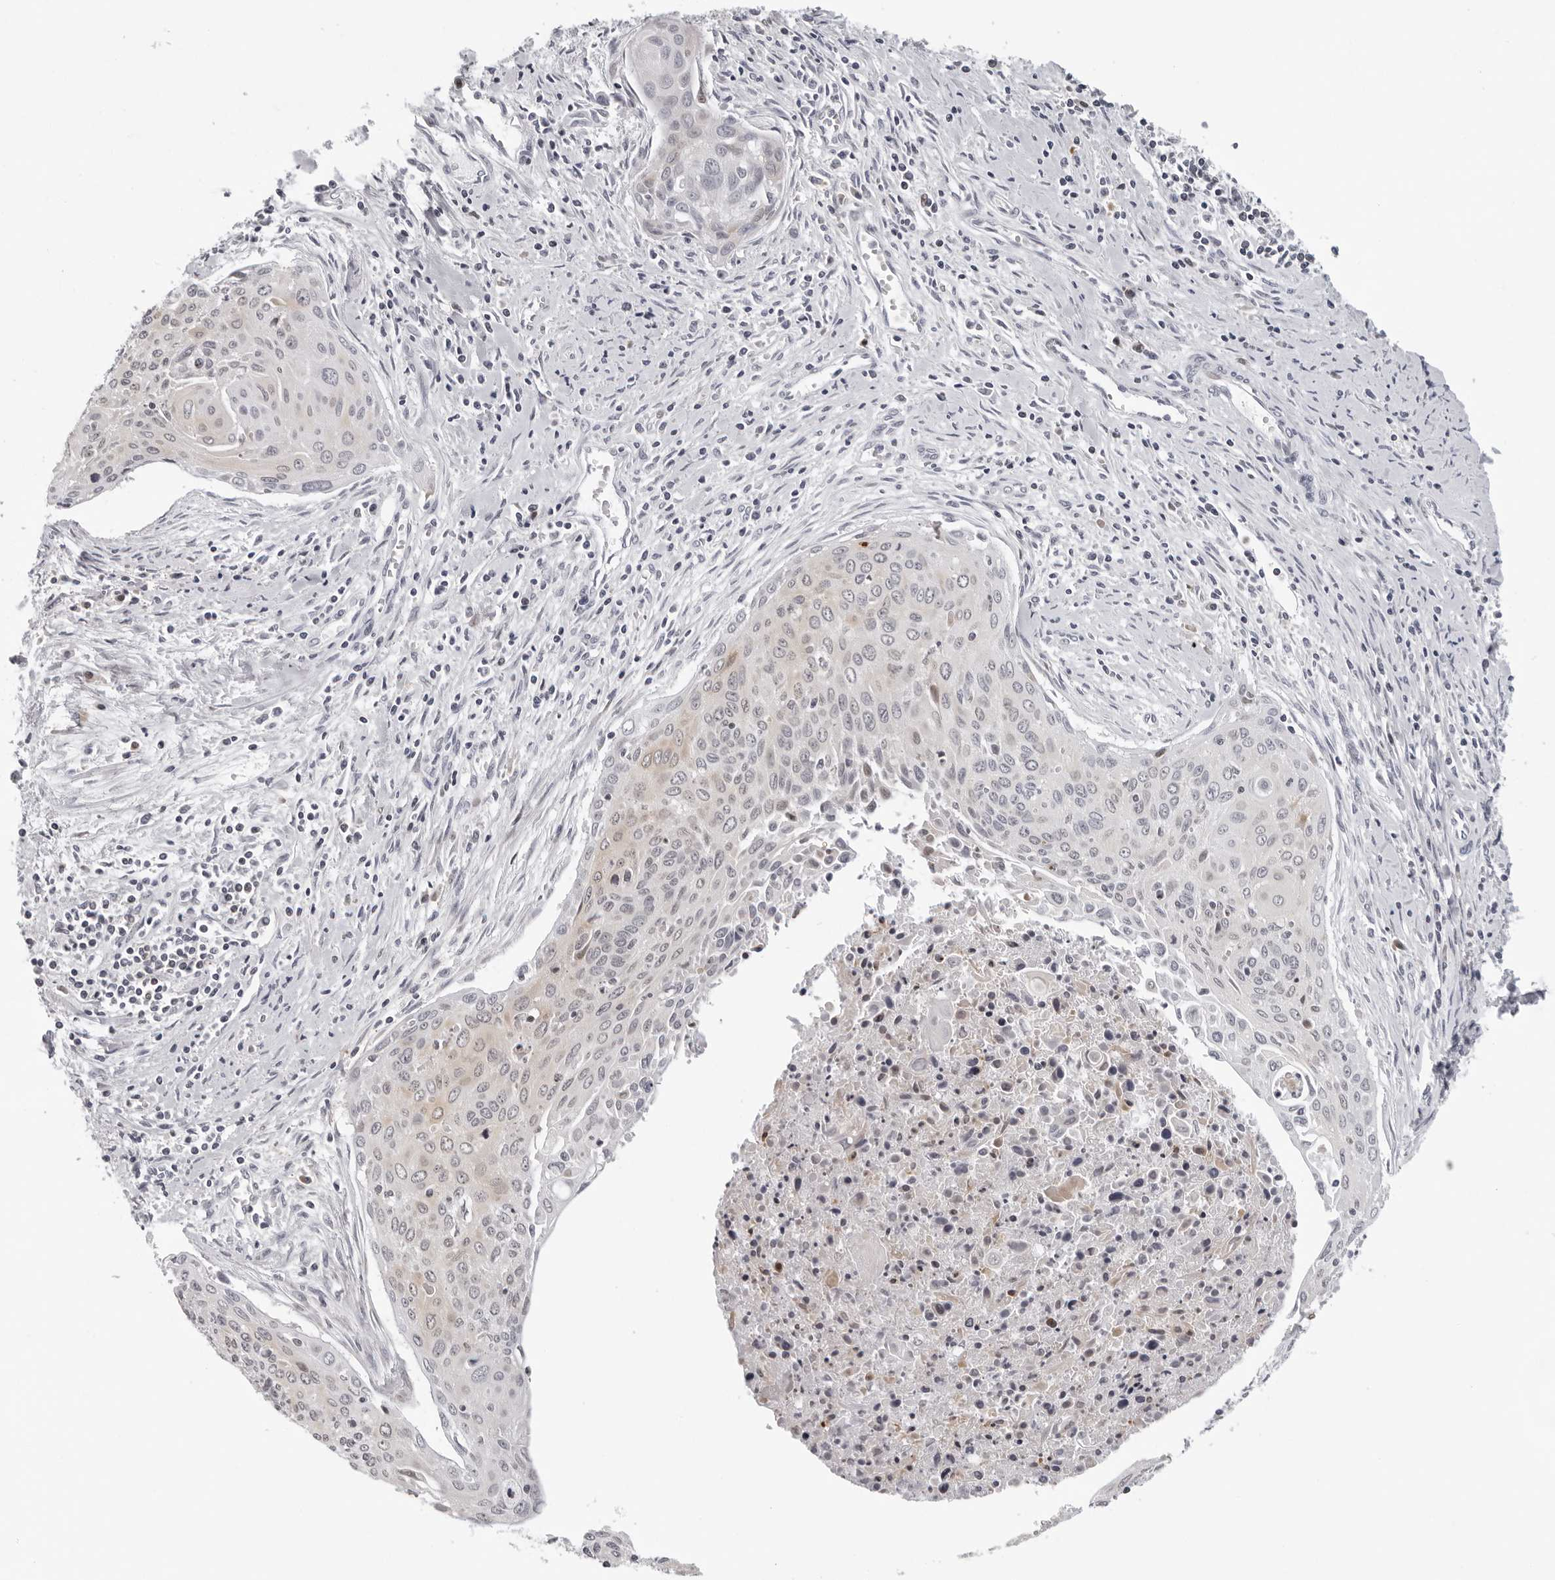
{"staining": {"intensity": "weak", "quantity": "<25%", "location": "cytoplasmic/membranous"}, "tissue": "cervical cancer", "cell_type": "Tumor cells", "image_type": "cancer", "snomed": [{"axis": "morphology", "description": "Squamous cell carcinoma, NOS"}, {"axis": "topography", "description": "Cervix"}], "caption": "DAB immunohistochemical staining of human squamous cell carcinoma (cervical) reveals no significant staining in tumor cells.", "gene": "PIP4K2C", "patient": {"sex": "female", "age": 55}}